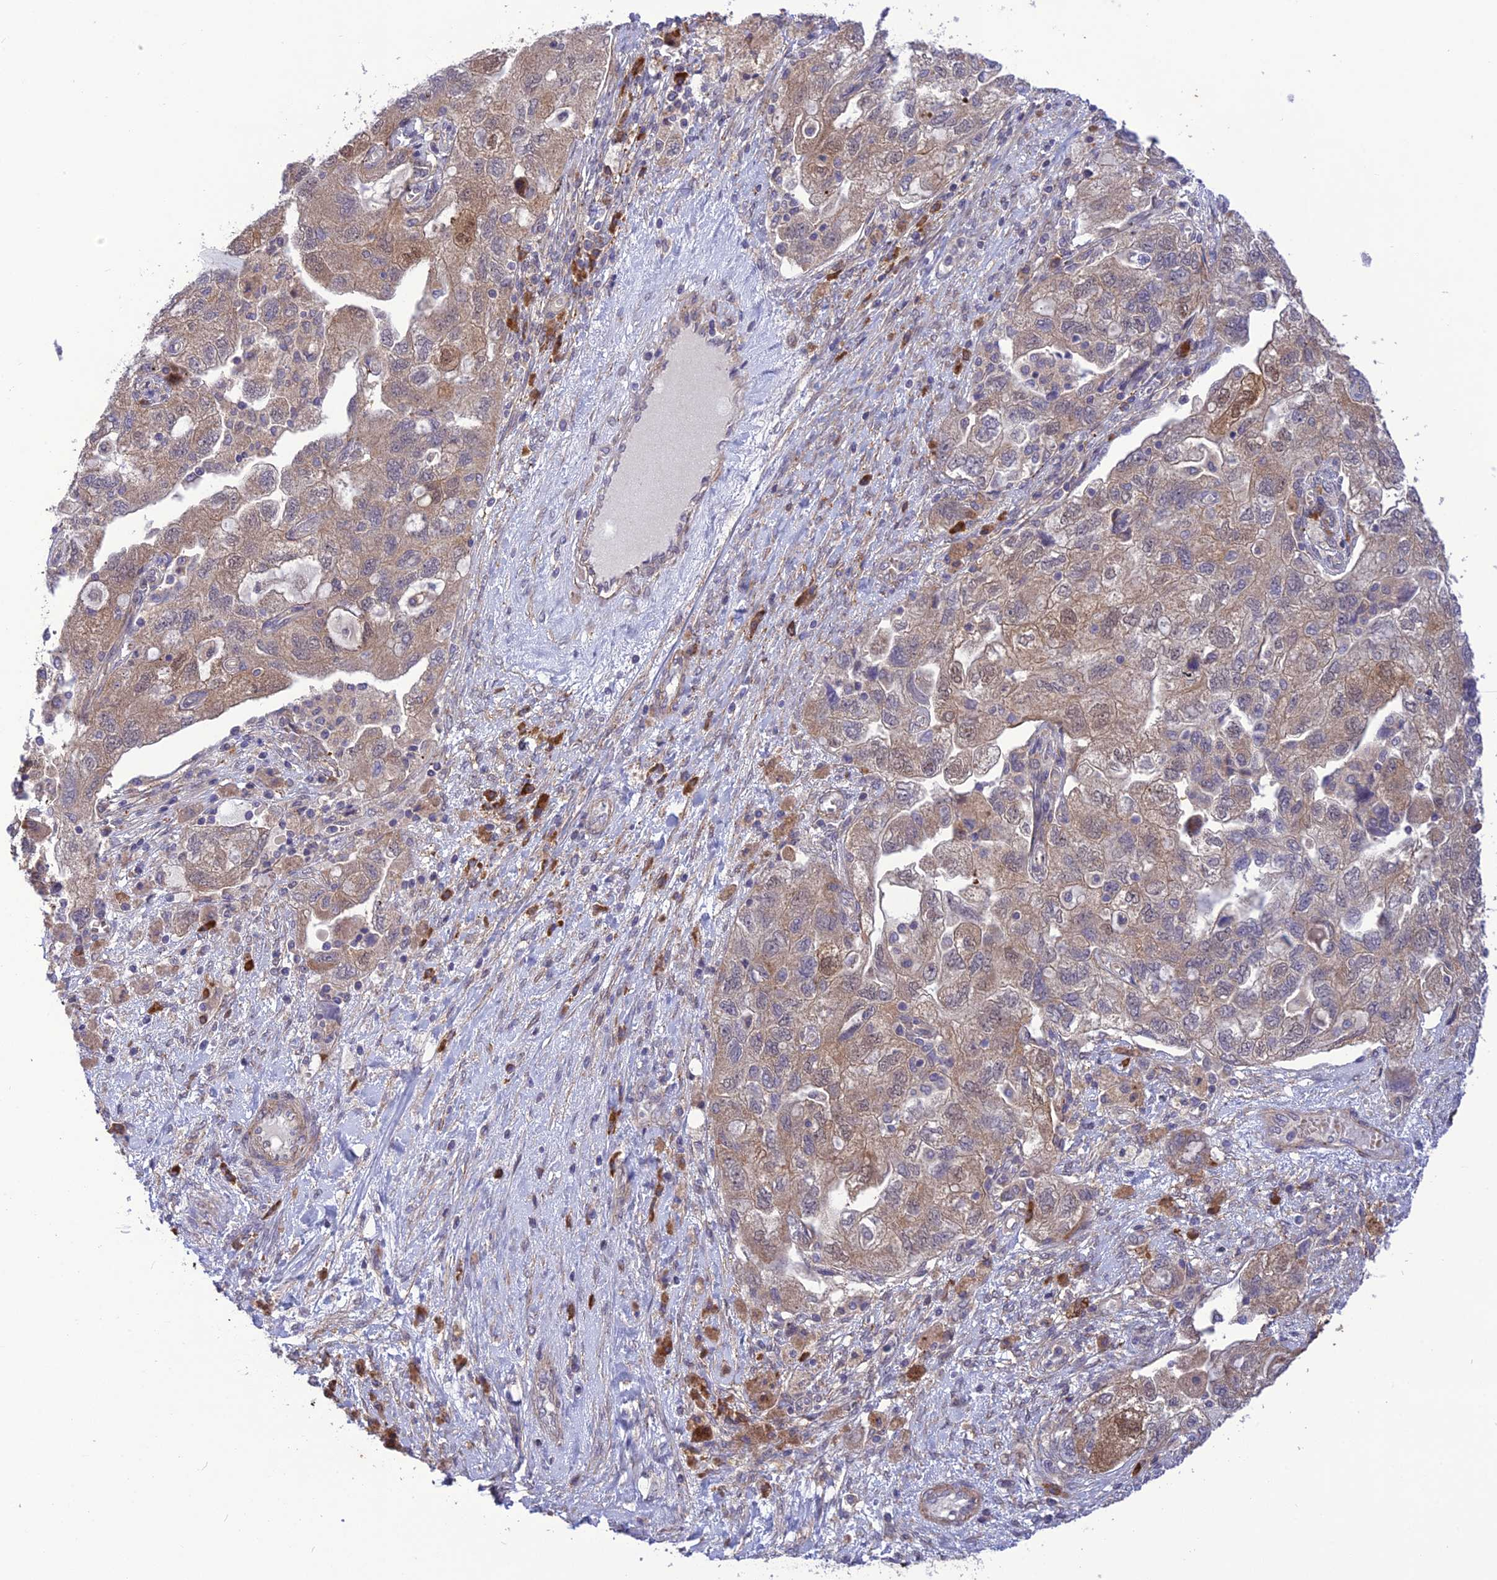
{"staining": {"intensity": "weak", "quantity": "25%-75%", "location": "cytoplasmic/membranous"}, "tissue": "ovarian cancer", "cell_type": "Tumor cells", "image_type": "cancer", "snomed": [{"axis": "morphology", "description": "Carcinoma, NOS"}, {"axis": "morphology", "description": "Cystadenocarcinoma, serous, NOS"}, {"axis": "topography", "description": "Ovary"}], "caption": "Protein staining displays weak cytoplasmic/membranous staining in about 25%-75% of tumor cells in ovarian cancer.", "gene": "UROS", "patient": {"sex": "female", "age": 69}}